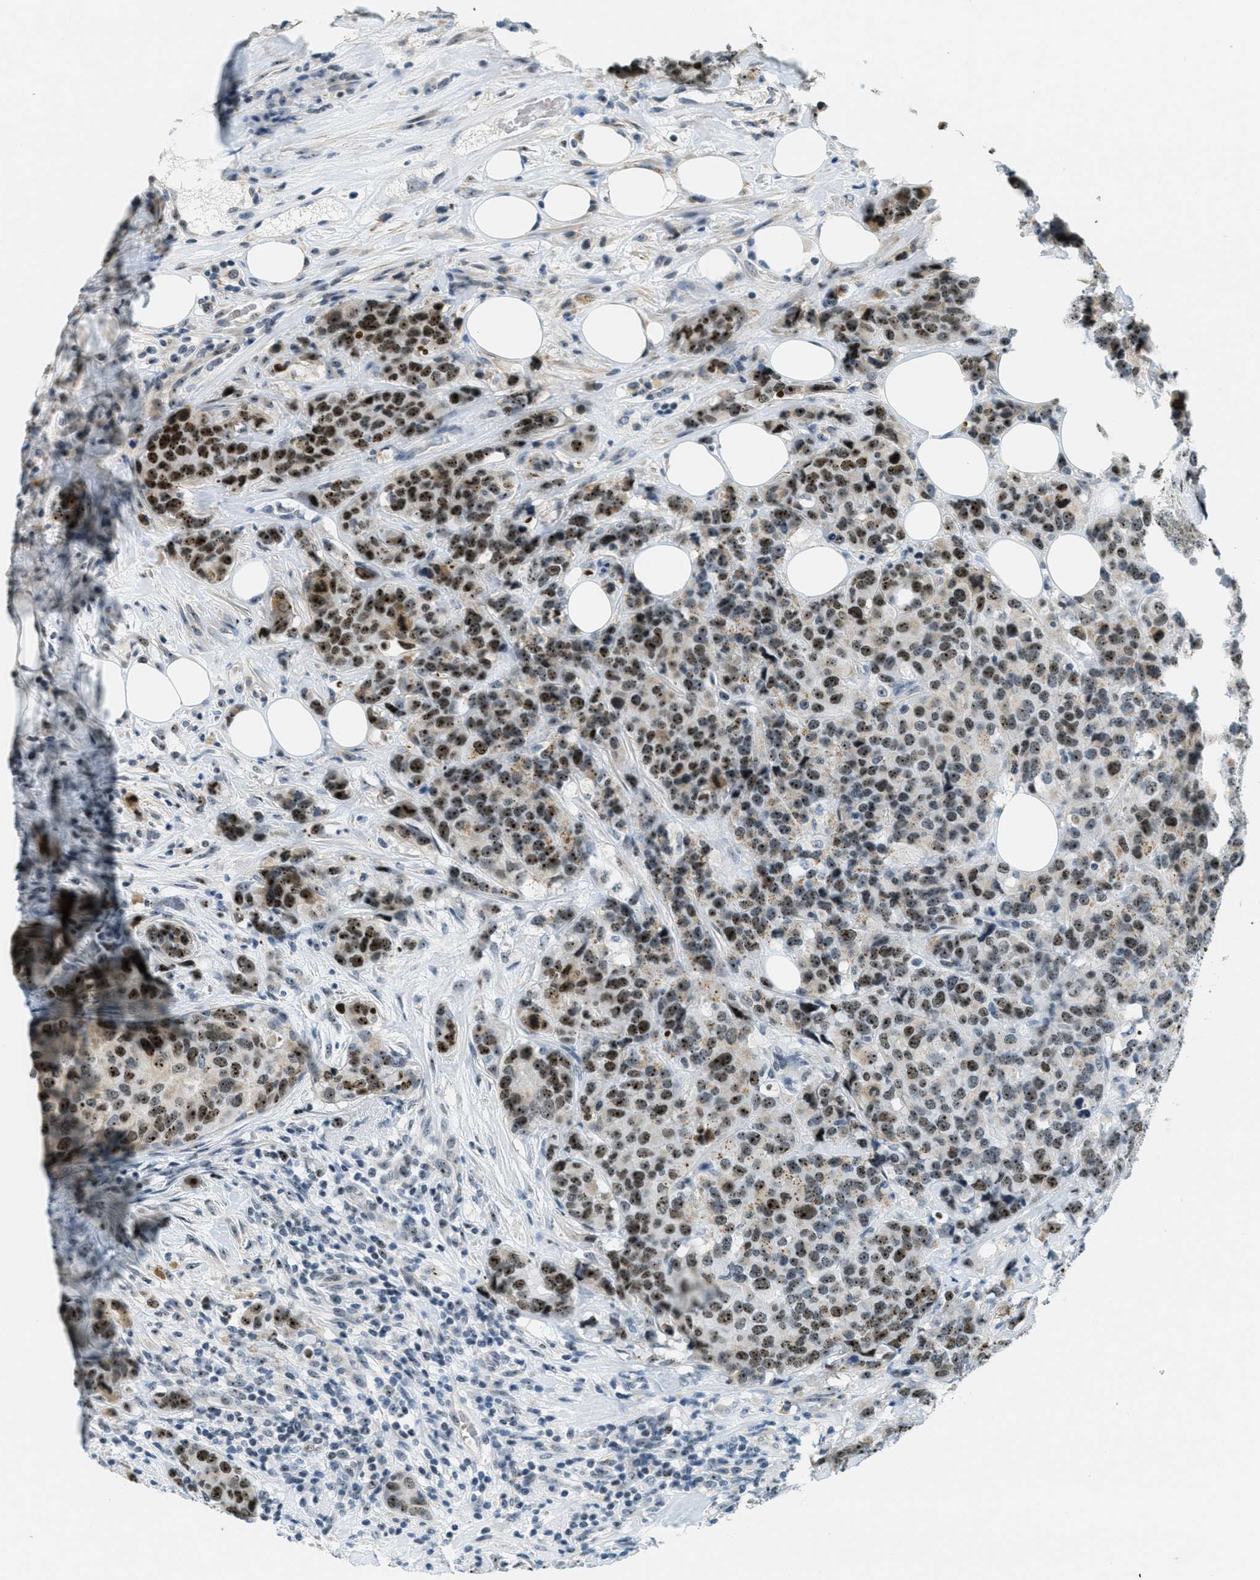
{"staining": {"intensity": "strong", "quantity": "25%-75%", "location": "nuclear"}, "tissue": "breast cancer", "cell_type": "Tumor cells", "image_type": "cancer", "snomed": [{"axis": "morphology", "description": "Lobular carcinoma"}, {"axis": "topography", "description": "Breast"}], "caption": "Breast cancer (lobular carcinoma) stained for a protein (brown) shows strong nuclear positive expression in about 25%-75% of tumor cells.", "gene": "DDX47", "patient": {"sex": "female", "age": 59}}